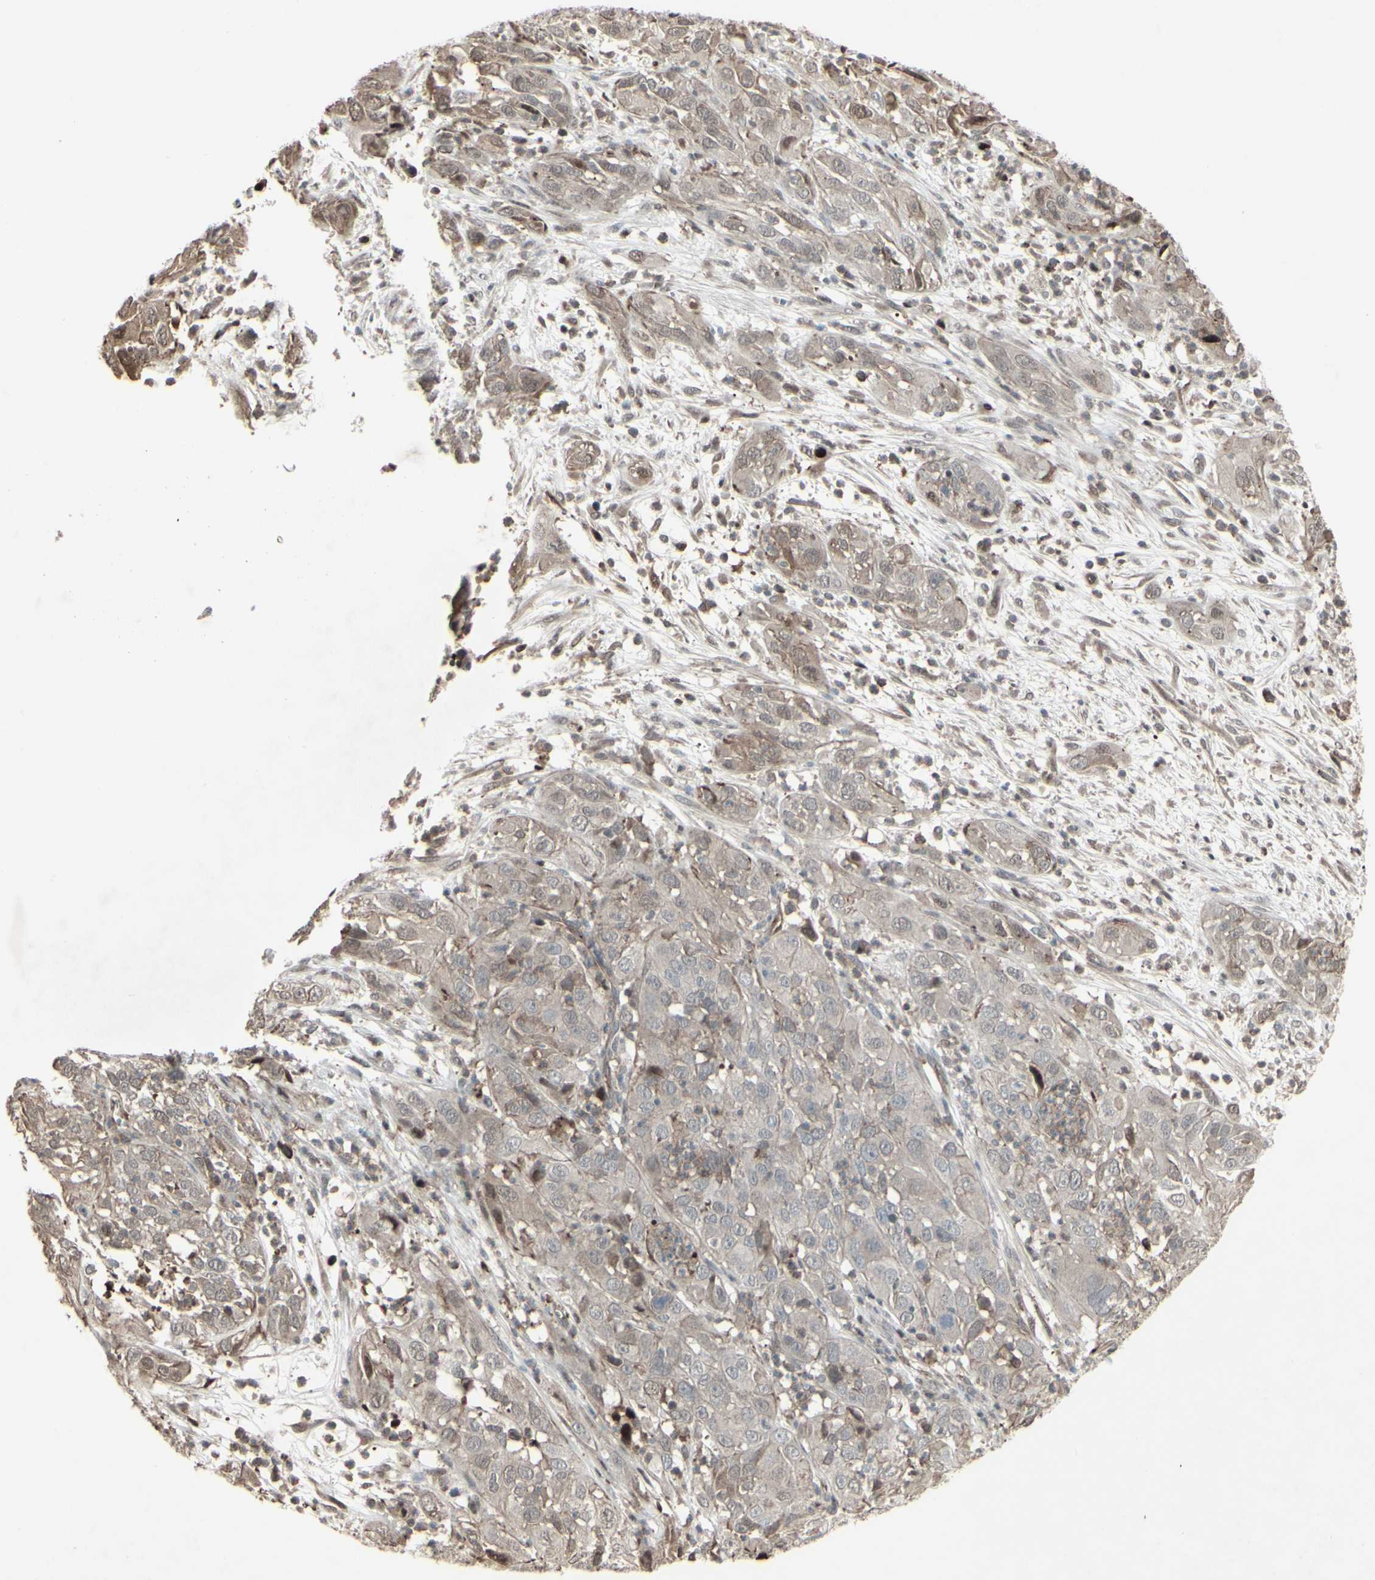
{"staining": {"intensity": "weak", "quantity": ">75%", "location": "cytoplasmic/membranous"}, "tissue": "cervical cancer", "cell_type": "Tumor cells", "image_type": "cancer", "snomed": [{"axis": "morphology", "description": "Squamous cell carcinoma, NOS"}, {"axis": "topography", "description": "Cervix"}], "caption": "Protein expression analysis of human cervical squamous cell carcinoma reveals weak cytoplasmic/membranous staining in about >75% of tumor cells. (Brightfield microscopy of DAB IHC at high magnification).", "gene": "CD33", "patient": {"sex": "female", "age": 32}}